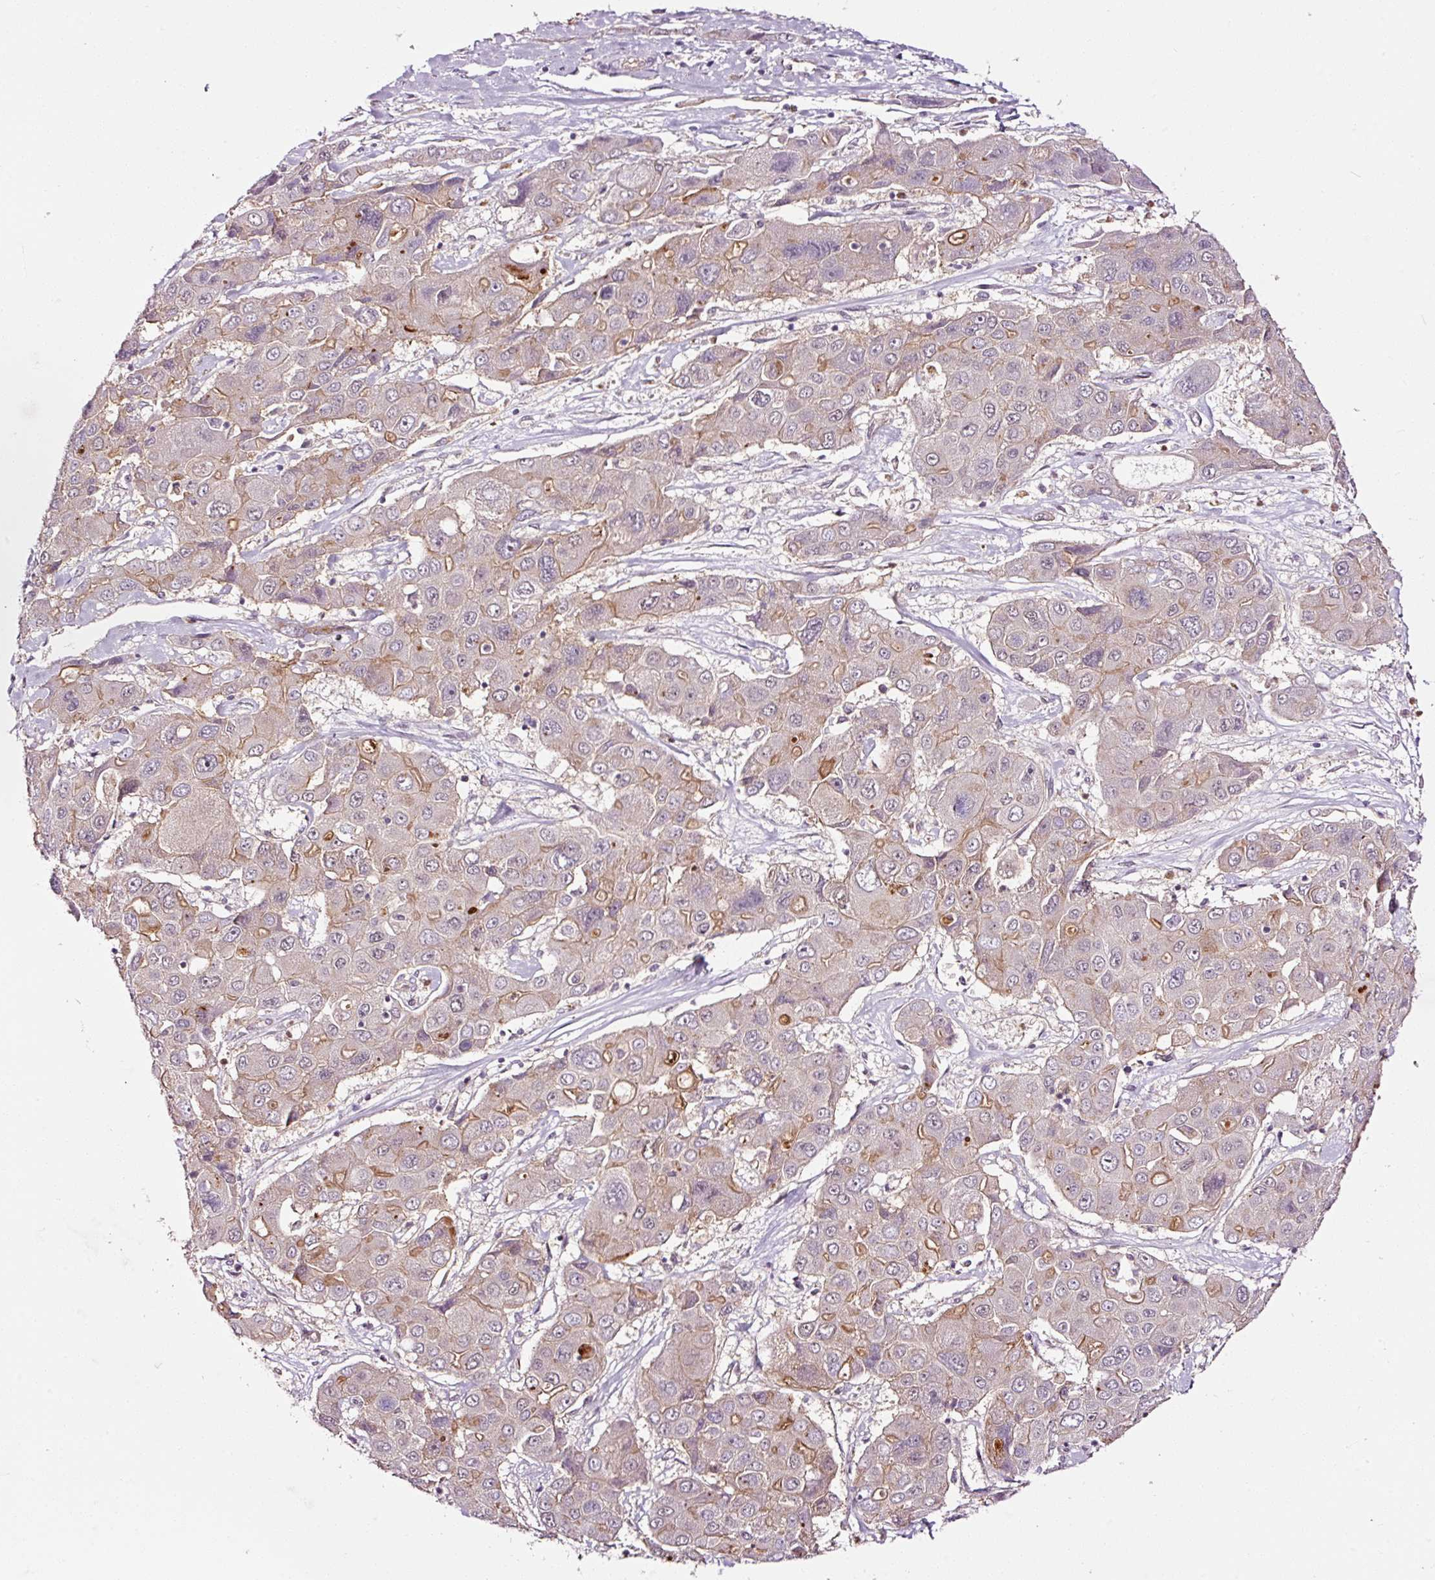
{"staining": {"intensity": "moderate", "quantity": "<25%", "location": "cytoplasmic/membranous"}, "tissue": "liver cancer", "cell_type": "Tumor cells", "image_type": "cancer", "snomed": [{"axis": "morphology", "description": "Cholangiocarcinoma"}, {"axis": "topography", "description": "Liver"}], "caption": "Cholangiocarcinoma (liver) was stained to show a protein in brown. There is low levels of moderate cytoplasmic/membranous positivity in about <25% of tumor cells.", "gene": "ABCB4", "patient": {"sex": "male", "age": 67}}